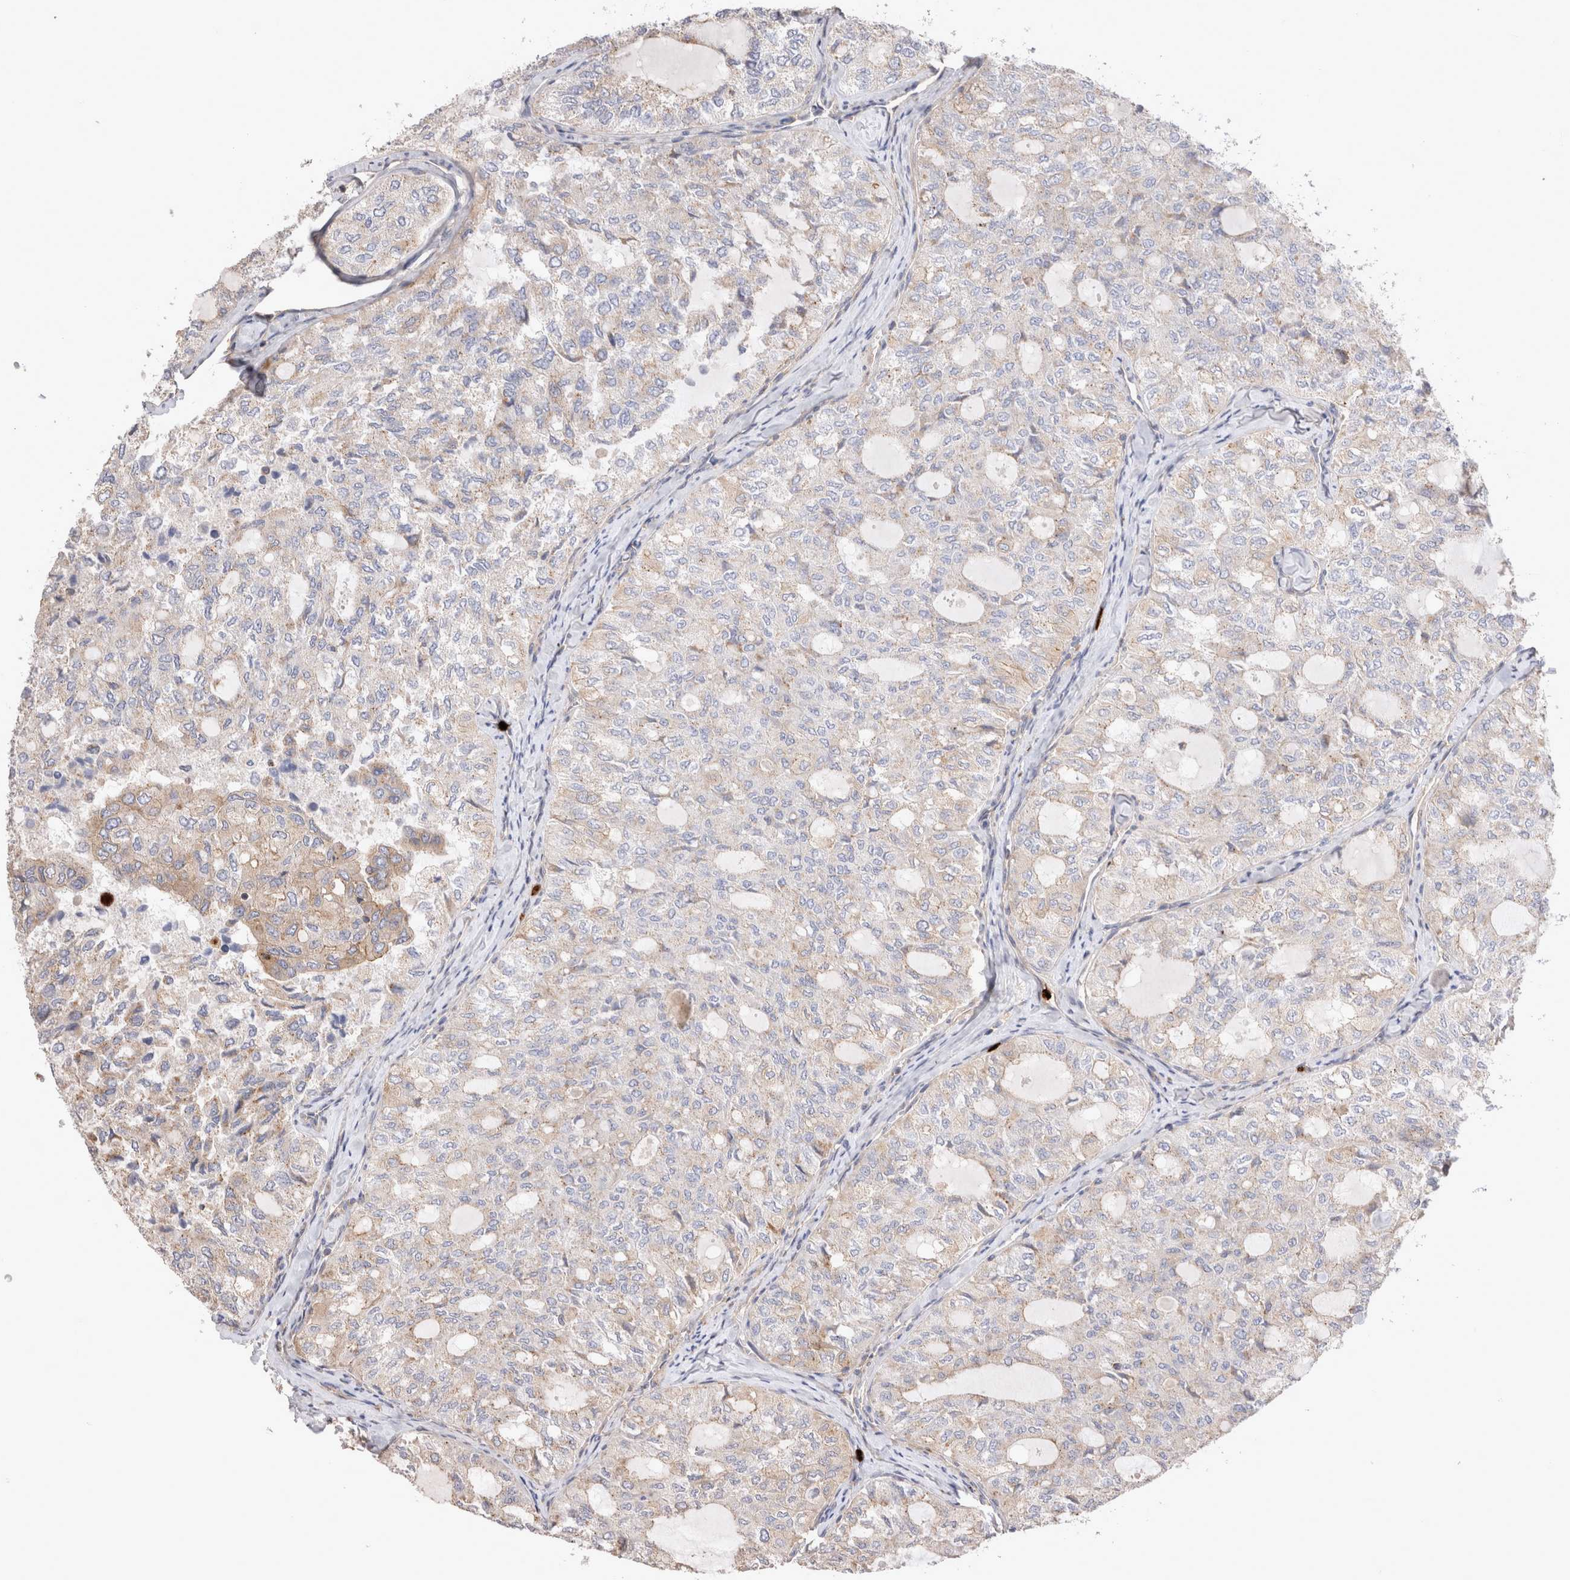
{"staining": {"intensity": "weak", "quantity": ">75%", "location": "cytoplasmic/membranous"}, "tissue": "thyroid cancer", "cell_type": "Tumor cells", "image_type": "cancer", "snomed": [{"axis": "morphology", "description": "Follicular adenoma carcinoma, NOS"}, {"axis": "topography", "description": "Thyroid gland"}], "caption": "DAB (3,3'-diaminobenzidine) immunohistochemical staining of thyroid follicular adenoma carcinoma exhibits weak cytoplasmic/membranous protein positivity in approximately >75% of tumor cells.", "gene": "NXT2", "patient": {"sex": "male", "age": 75}}